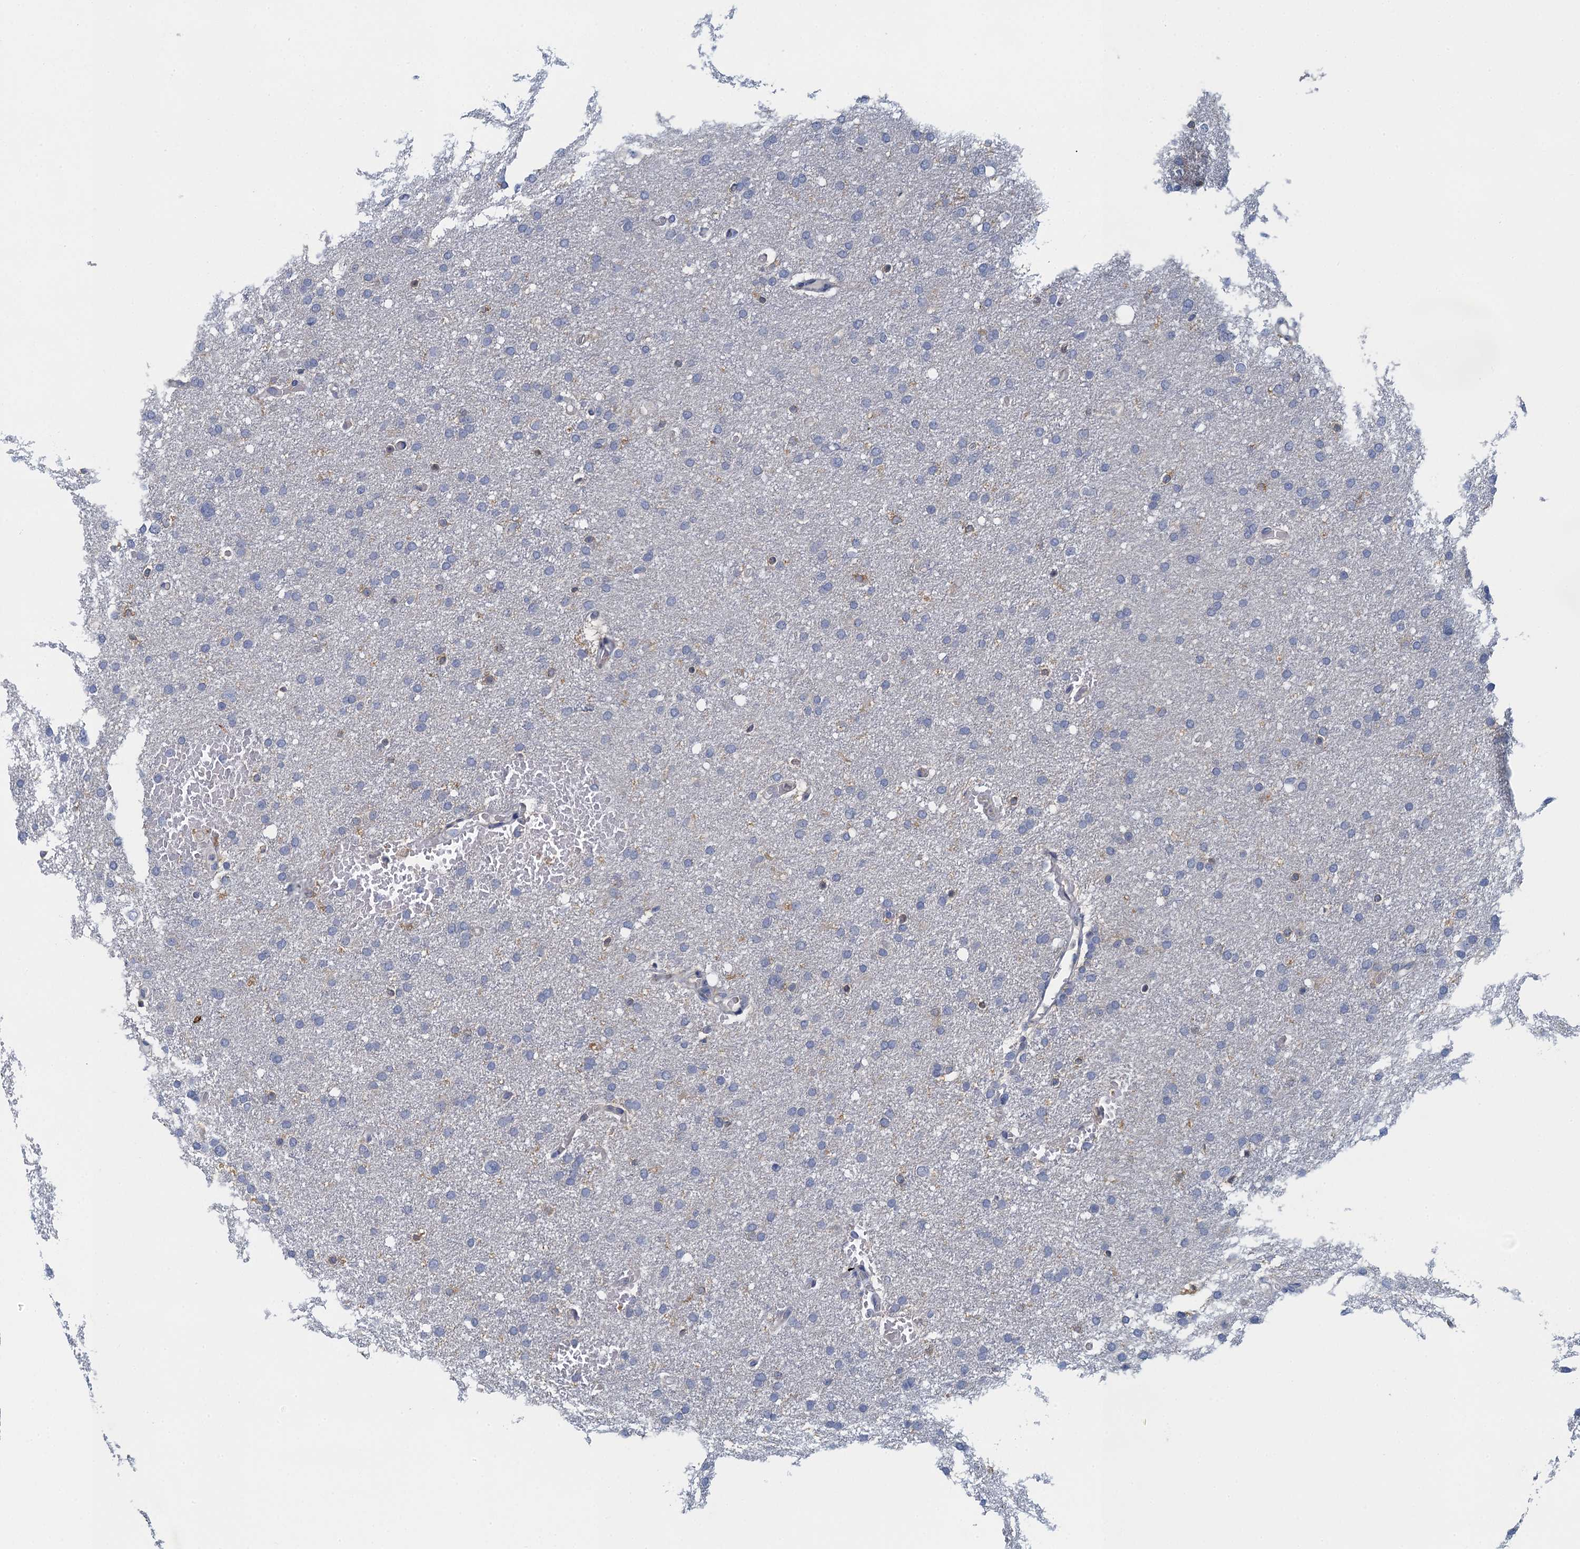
{"staining": {"intensity": "negative", "quantity": "none", "location": "none"}, "tissue": "glioma", "cell_type": "Tumor cells", "image_type": "cancer", "snomed": [{"axis": "morphology", "description": "Glioma, malignant, High grade"}, {"axis": "topography", "description": "Cerebral cortex"}], "caption": "Tumor cells are negative for protein expression in human malignant glioma (high-grade).", "gene": "NCKAP1L", "patient": {"sex": "female", "age": 36}}